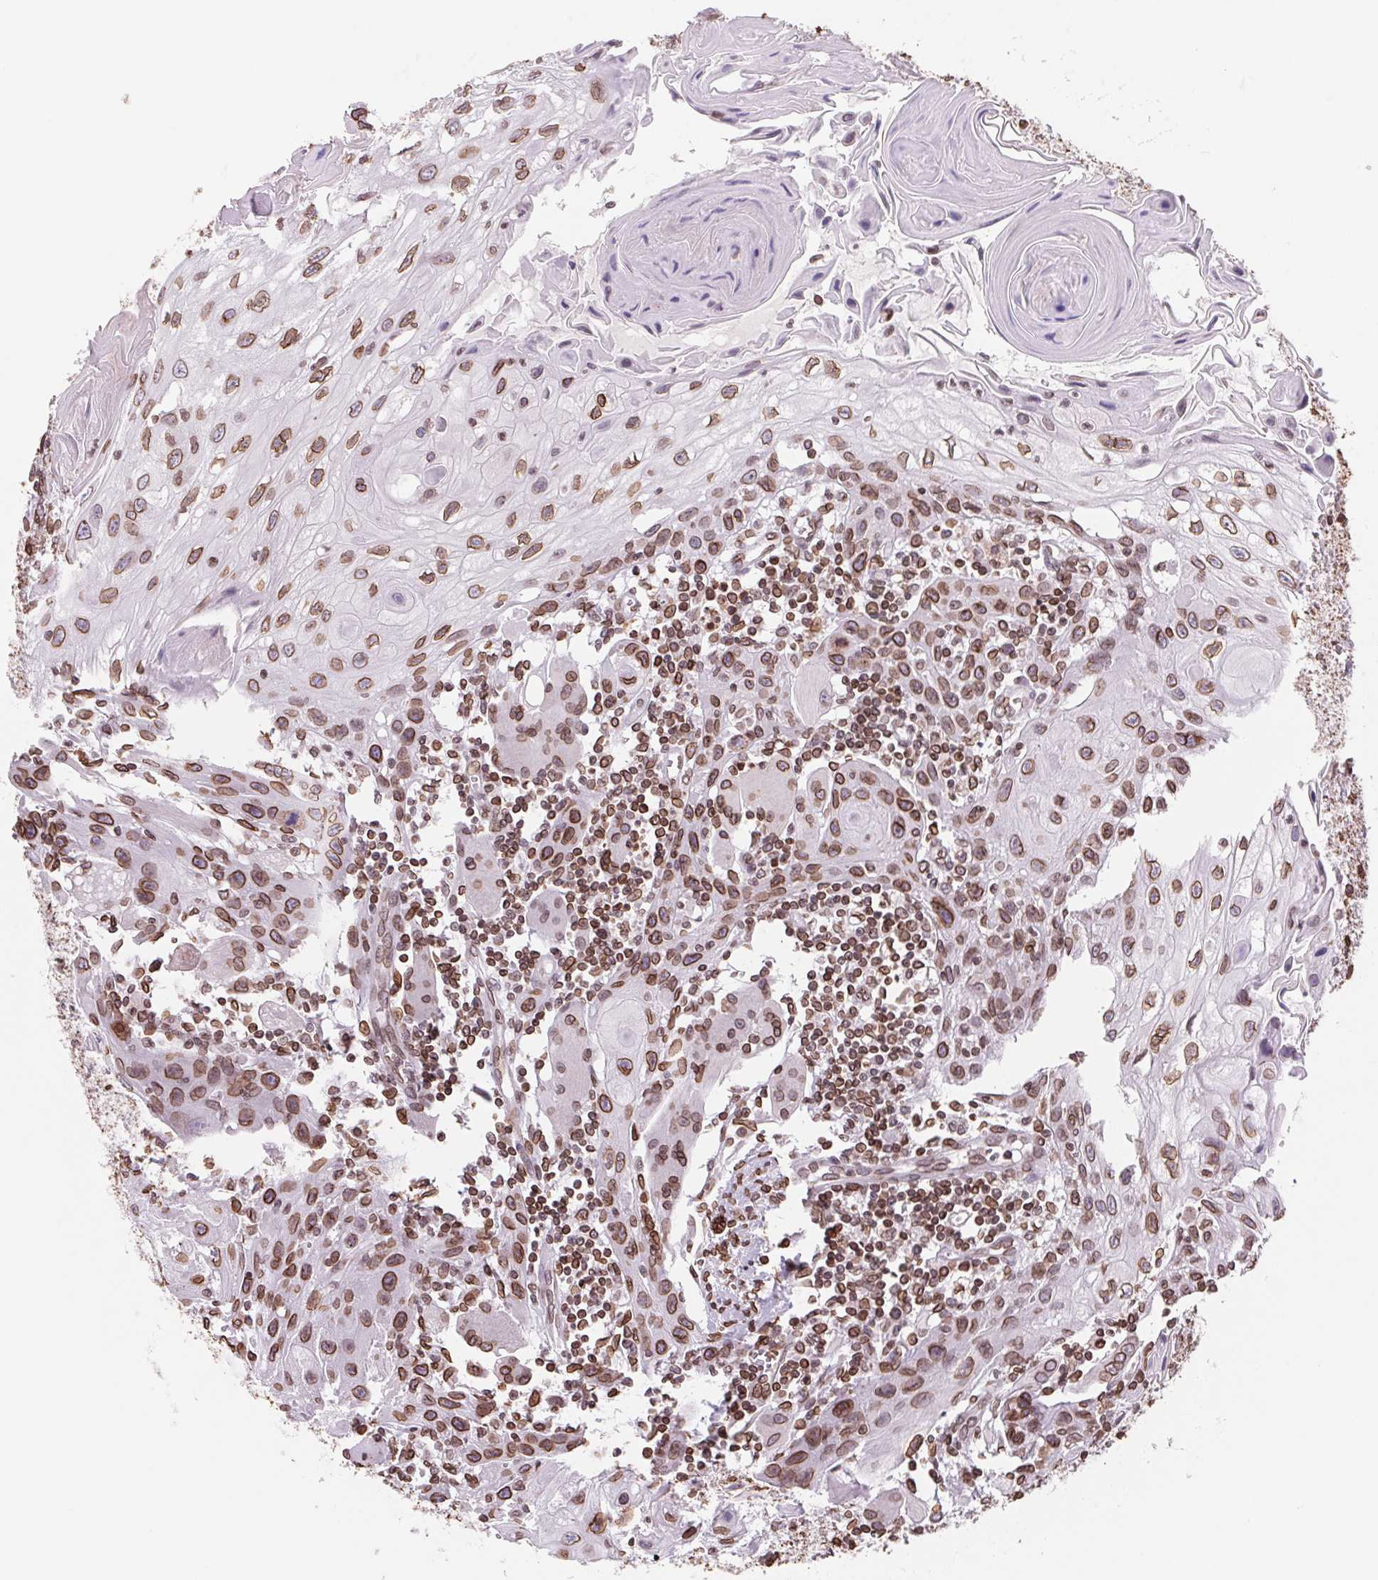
{"staining": {"intensity": "strong", "quantity": ">75%", "location": "cytoplasmic/membranous,nuclear"}, "tissue": "head and neck cancer", "cell_type": "Tumor cells", "image_type": "cancer", "snomed": [{"axis": "morphology", "description": "Squamous cell carcinoma, NOS"}, {"axis": "topography", "description": "Oral tissue"}, {"axis": "topography", "description": "Head-Neck"}], "caption": "A histopathology image showing strong cytoplasmic/membranous and nuclear expression in about >75% of tumor cells in head and neck cancer (squamous cell carcinoma), as visualized by brown immunohistochemical staining.", "gene": "LMNB2", "patient": {"sex": "male", "age": 58}}